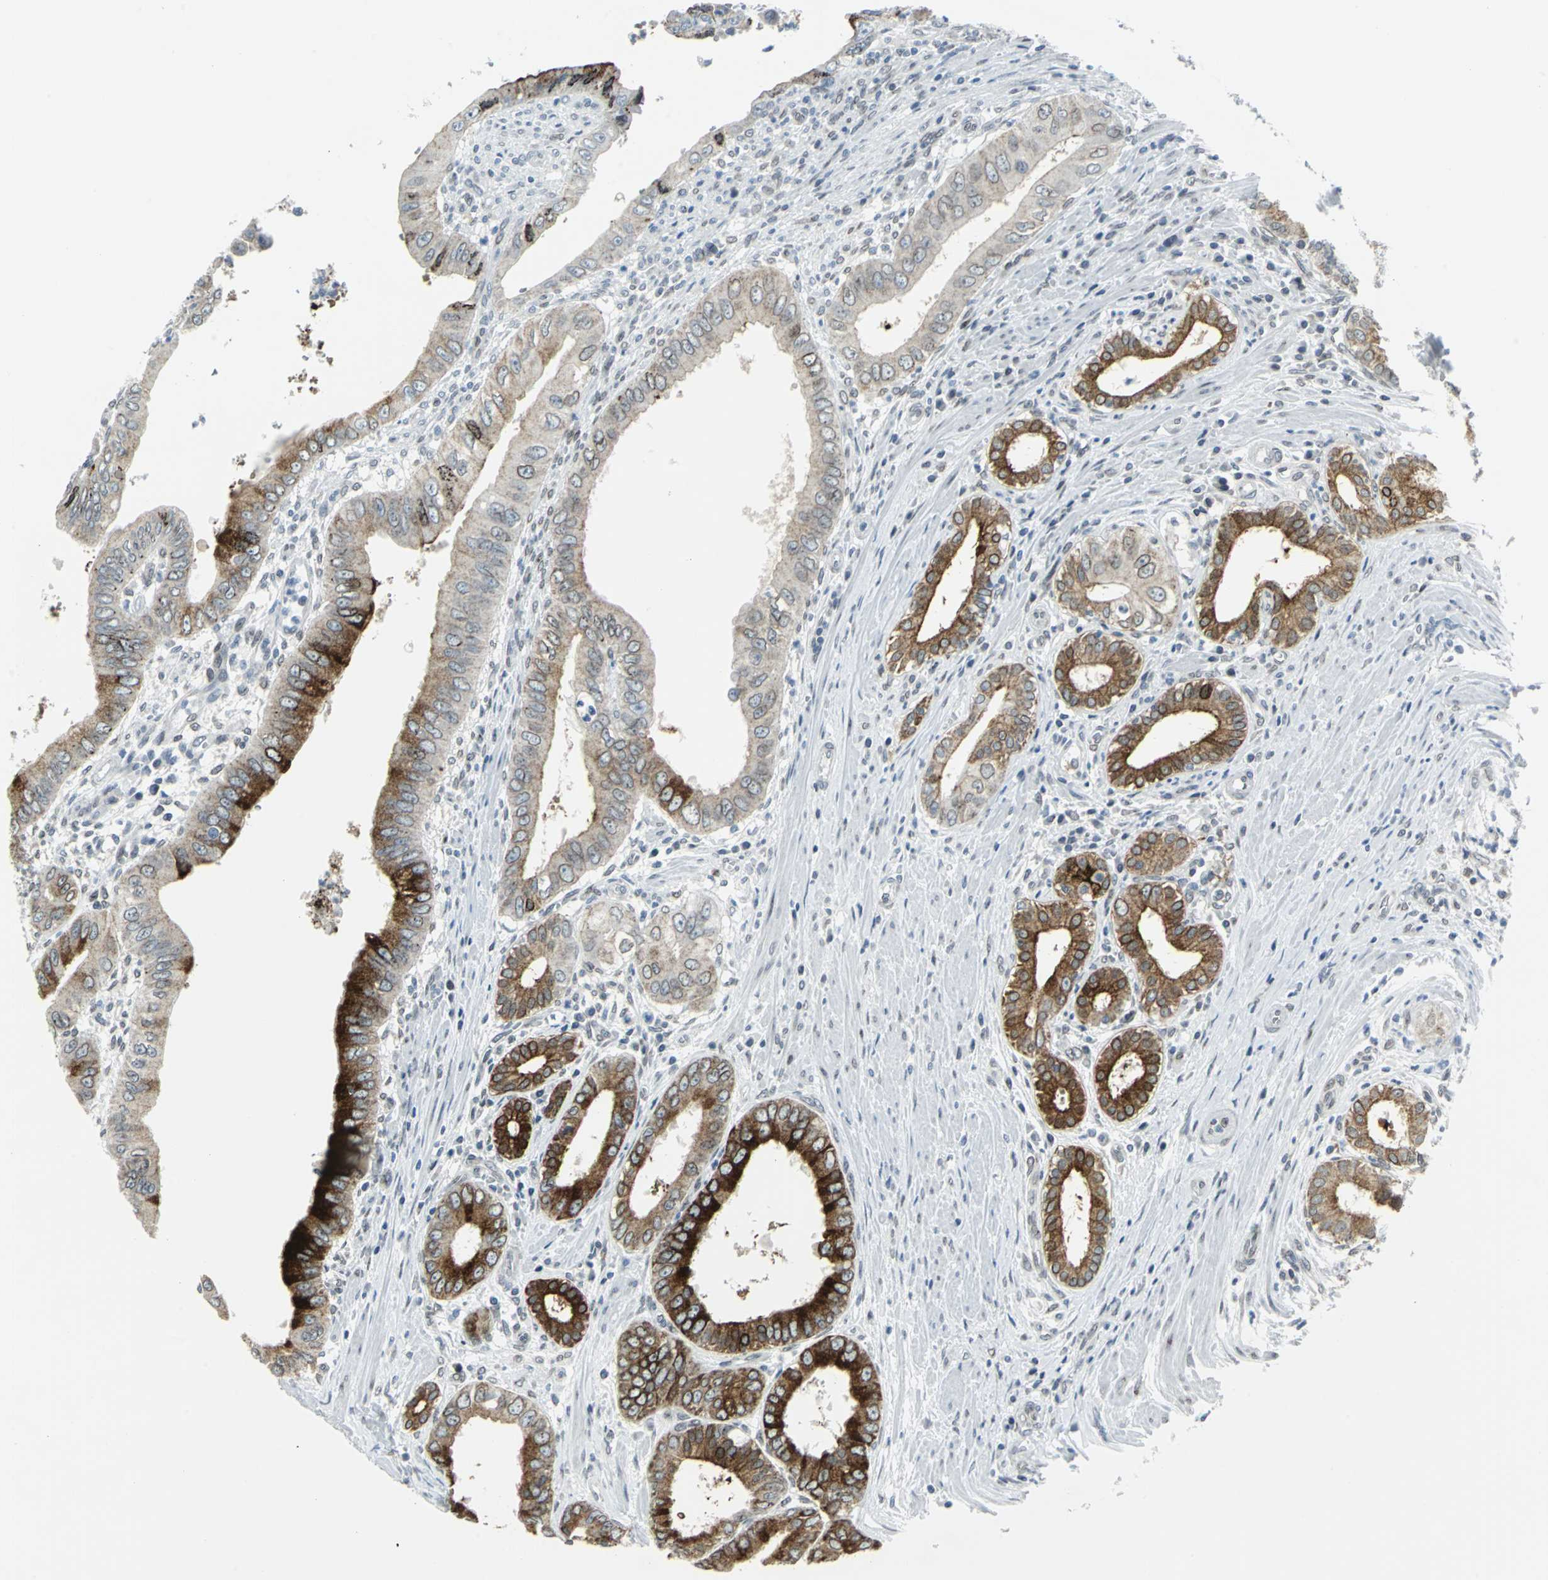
{"staining": {"intensity": "strong", "quantity": "25%-75%", "location": "cytoplasmic/membranous"}, "tissue": "pancreatic cancer", "cell_type": "Tumor cells", "image_type": "cancer", "snomed": [{"axis": "morphology", "description": "Normal tissue, NOS"}, {"axis": "topography", "description": "Lymph node"}], "caption": "This micrograph displays IHC staining of human pancreatic cancer, with high strong cytoplasmic/membranous staining in about 25%-75% of tumor cells.", "gene": "SNUPN", "patient": {"sex": "male", "age": 50}}